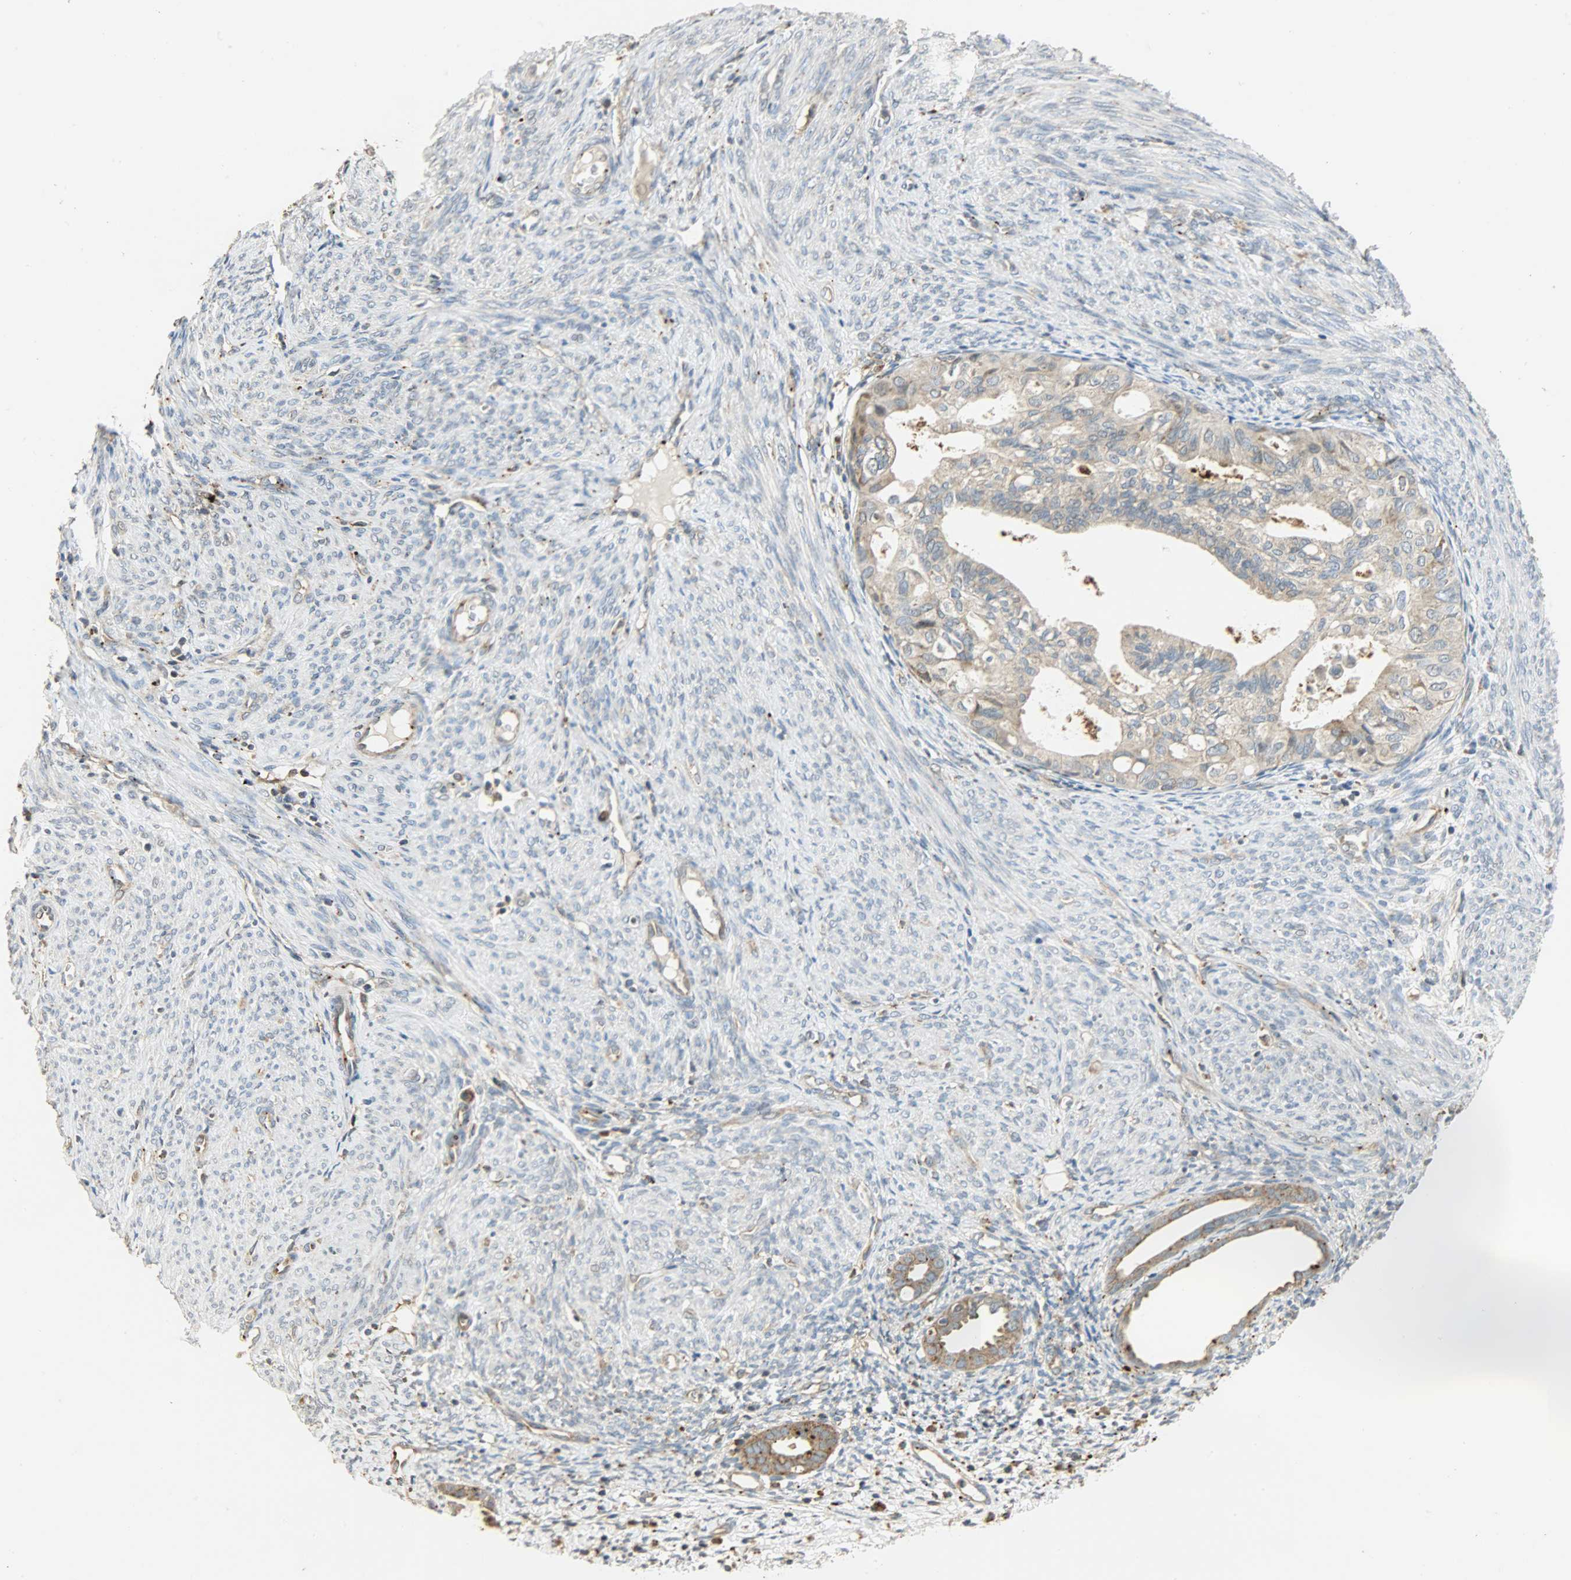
{"staining": {"intensity": "weak", "quantity": ">75%", "location": "cytoplasmic/membranous"}, "tissue": "cervical cancer", "cell_type": "Tumor cells", "image_type": "cancer", "snomed": [{"axis": "morphology", "description": "Normal tissue, NOS"}, {"axis": "morphology", "description": "Adenocarcinoma, NOS"}, {"axis": "topography", "description": "Cervix"}, {"axis": "topography", "description": "Endometrium"}], "caption": "Protein staining displays weak cytoplasmic/membranous staining in about >75% of tumor cells in adenocarcinoma (cervical).", "gene": "GIT2", "patient": {"sex": "female", "age": 86}}